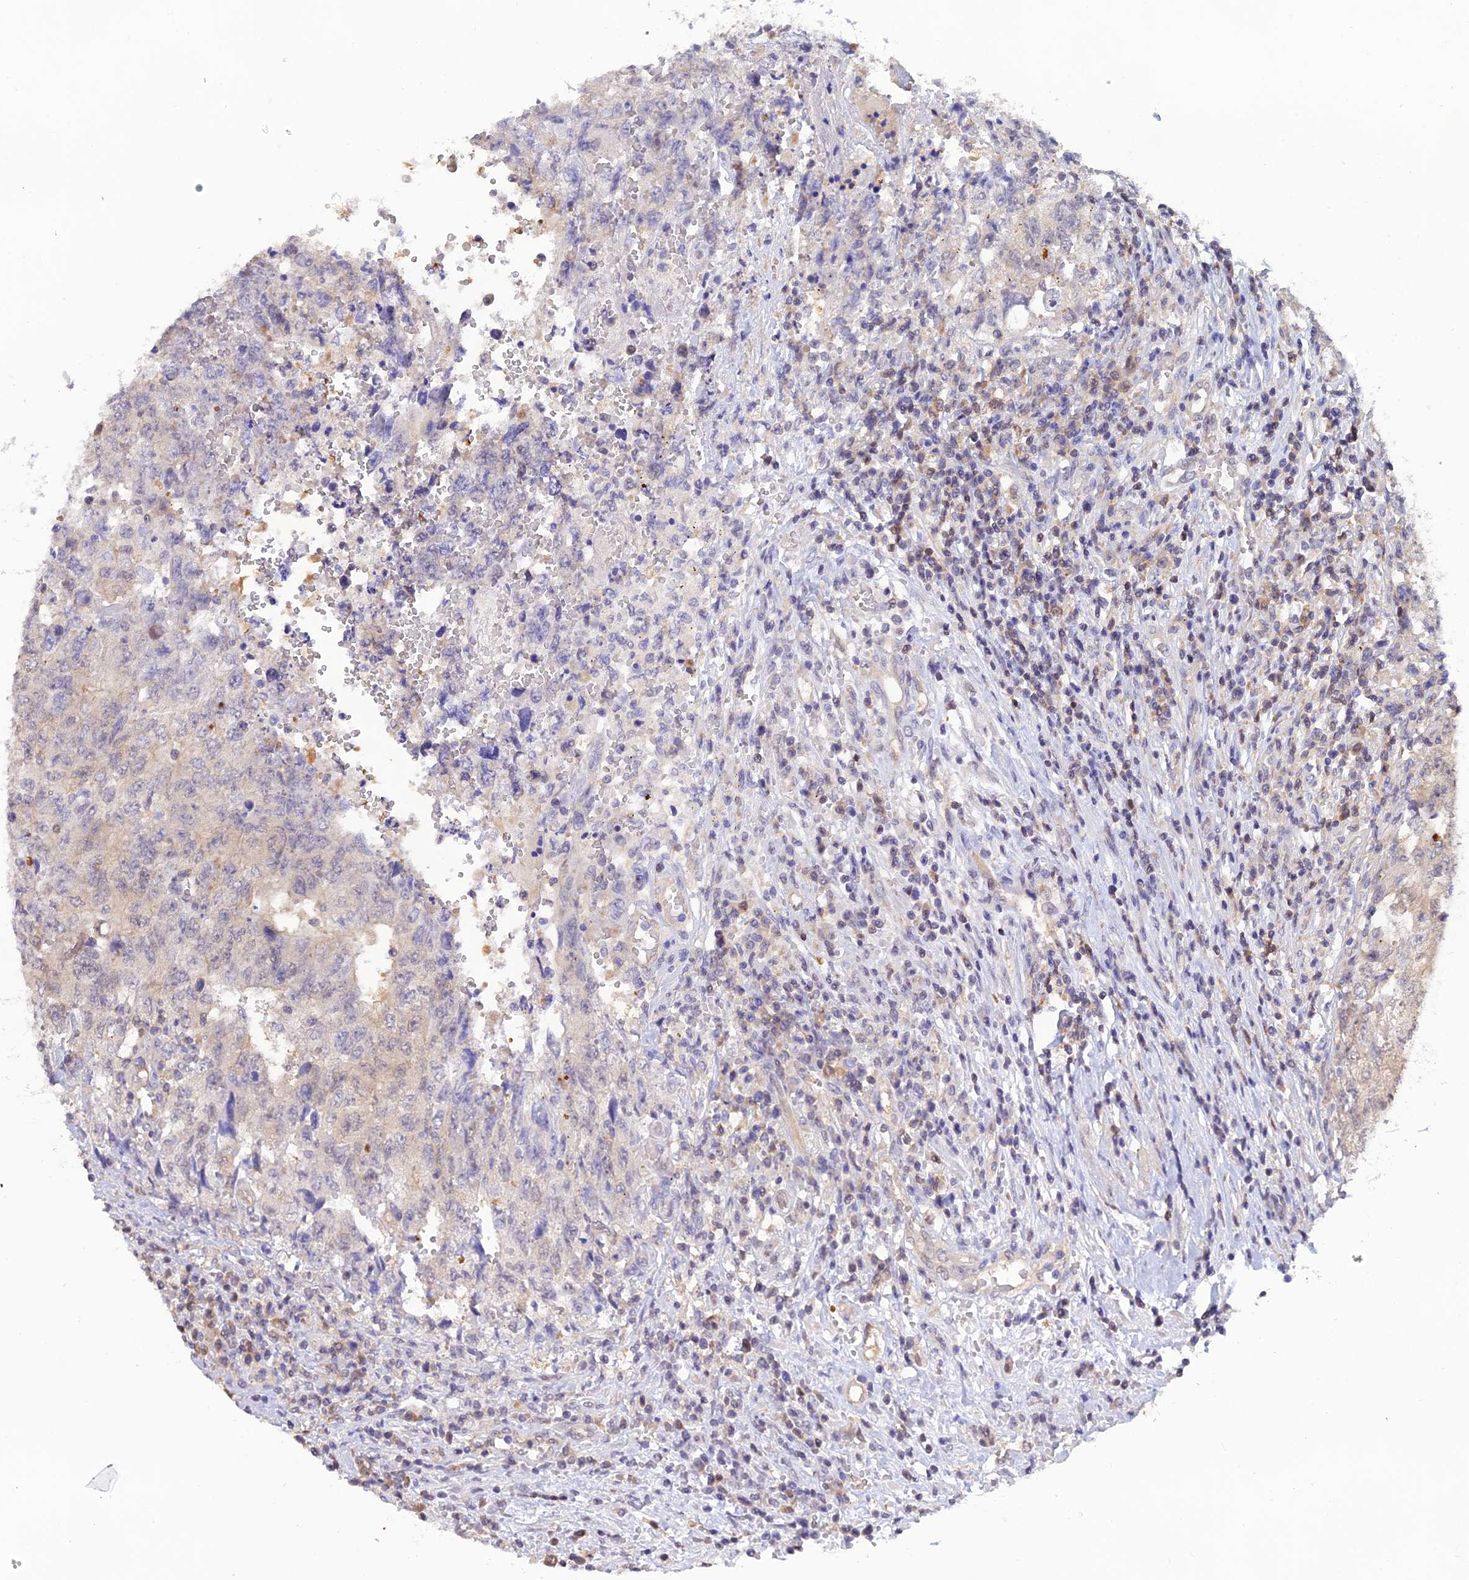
{"staining": {"intensity": "negative", "quantity": "none", "location": "none"}, "tissue": "testis cancer", "cell_type": "Tumor cells", "image_type": "cancer", "snomed": [{"axis": "morphology", "description": "Carcinoma, Embryonal, NOS"}, {"axis": "topography", "description": "Testis"}], "caption": "Testis cancer was stained to show a protein in brown. There is no significant positivity in tumor cells.", "gene": "HINT1", "patient": {"sex": "male", "age": 34}}